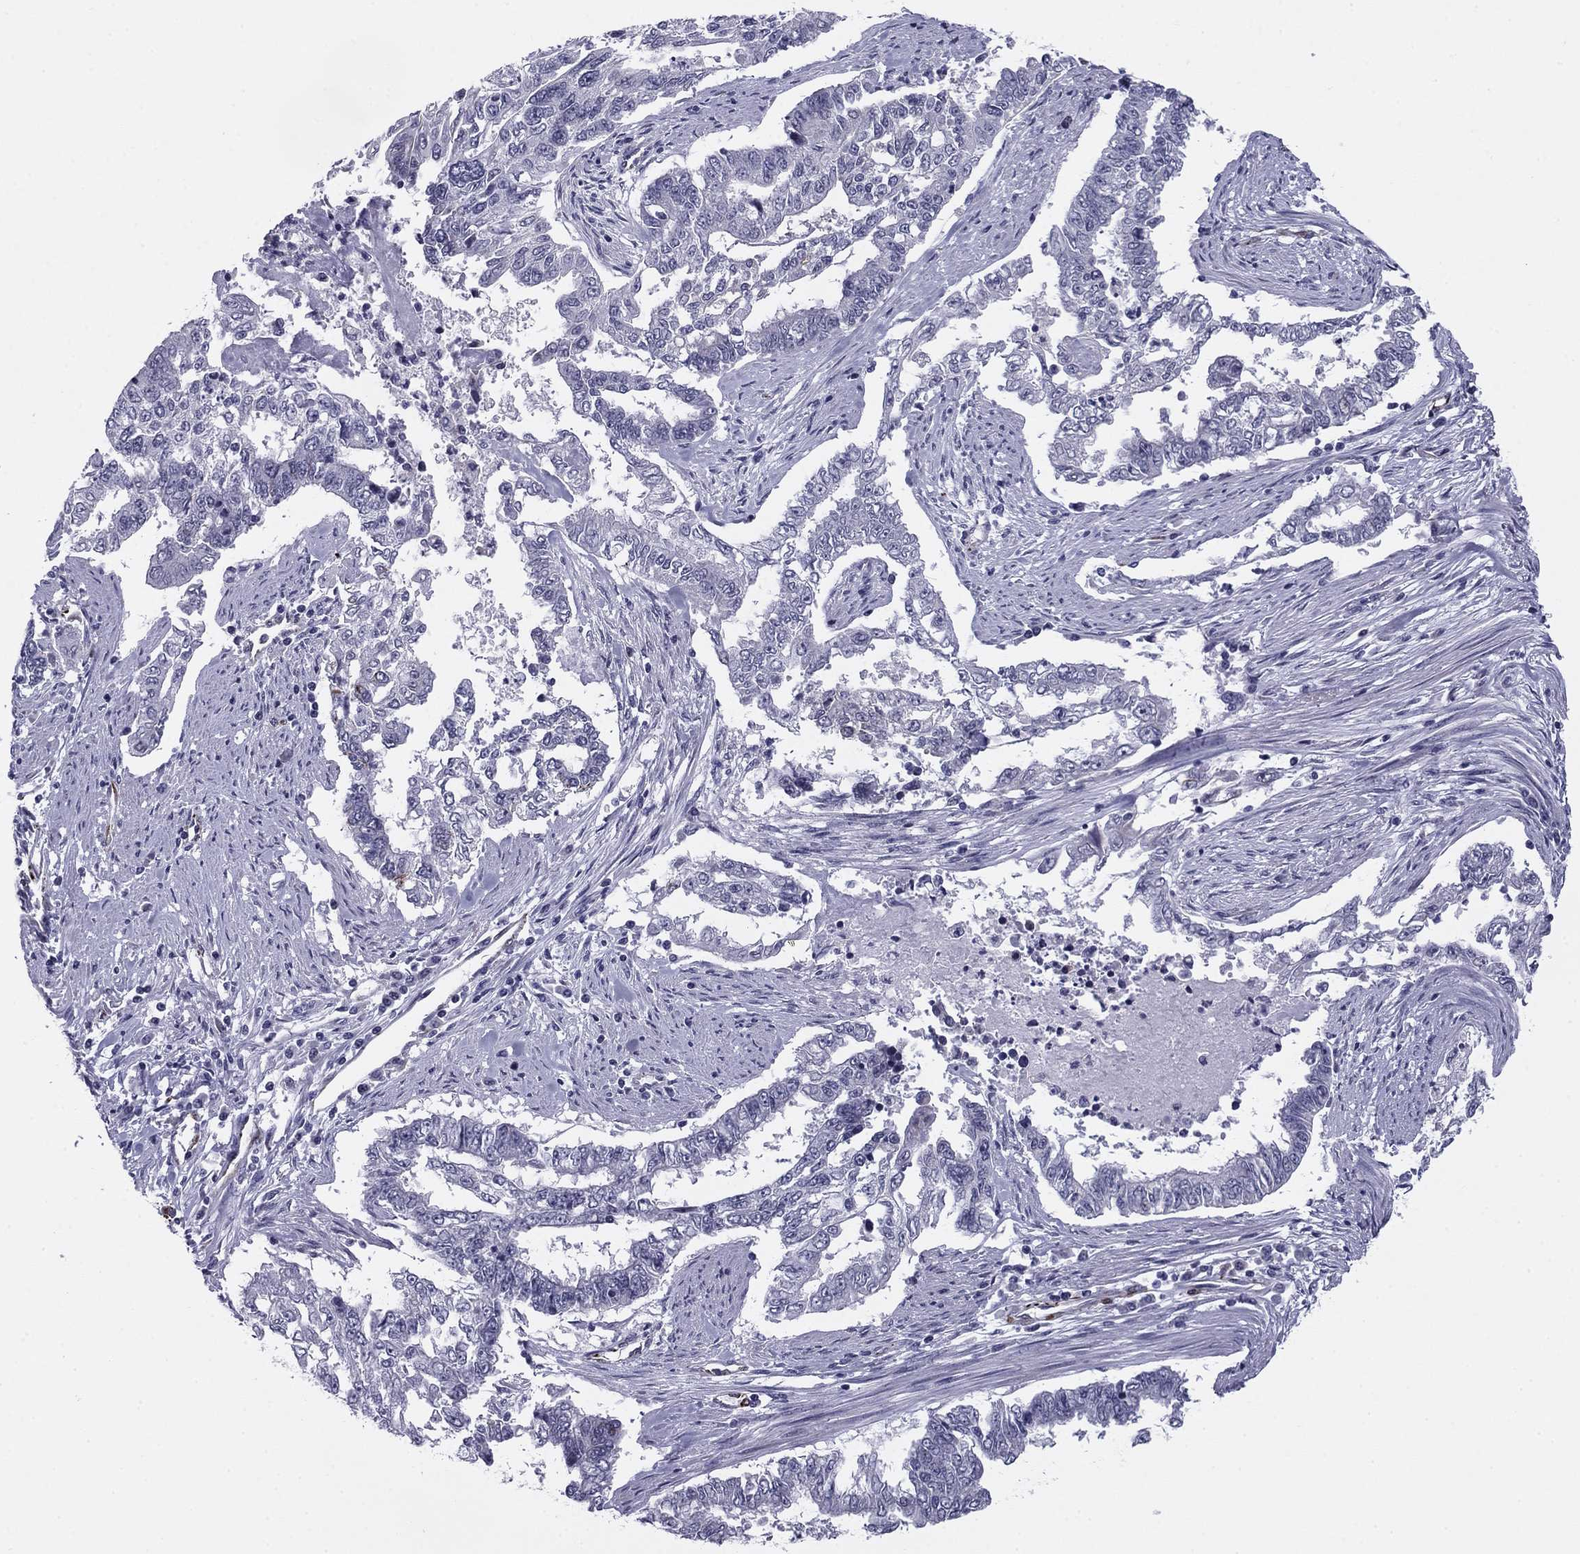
{"staining": {"intensity": "negative", "quantity": "none", "location": "none"}, "tissue": "endometrial cancer", "cell_type": "Tumor cells", "image_type": "cancer", "snomed": [{"axis": "morphology", "description": "Adenocarcinoma, NOS"}, {"axis": "topography", "description": "Uterus"}], "caption": "Tumor cells are negative for brown protein staining in endometrial adenocarcinoma.", "gene": "ANKS4B", "patient": {"sex": "female", "age": 59}}